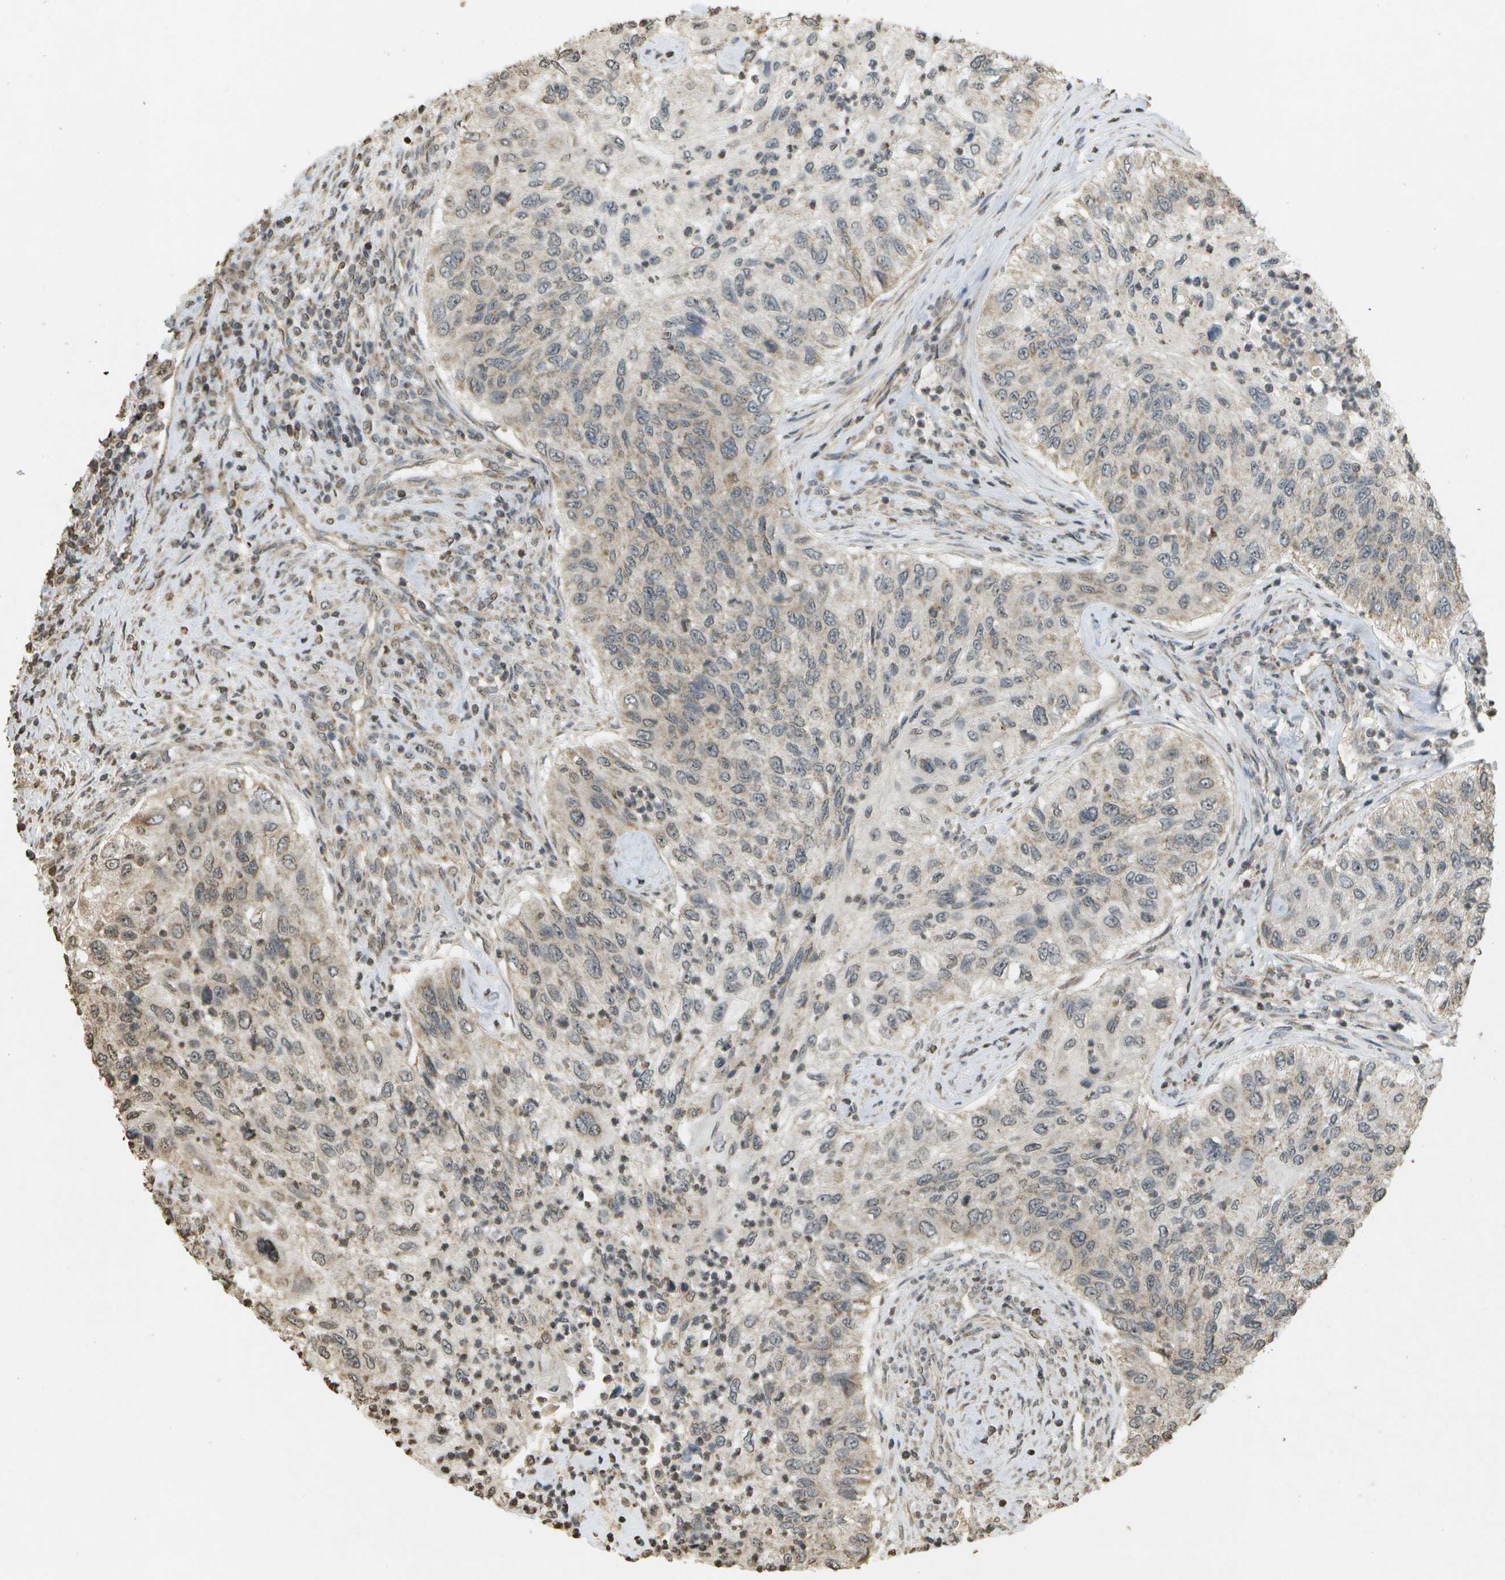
{"staining": {"intensity": "weak", "quantity": "<25%", "location": "cytoplasmic/membranous"}, "tissue": "urothelial cancer", "cell_type": "Tumor cells", "image_type": "cancer", "snomed": [{"axis": "morphology", "description": "Urothelial carcinoma, High grade"}, {"axis": "topography", "description": "Urinary bladder"}], "caption": "IHC image of neoplastic tissue: urothelial cancer stained with DAB (3,3'-diaminobenzidine) displays no significant protein expression in tumor cells.", "gene": "RAB21", "patient": {"sex": "female", "age": 60}}